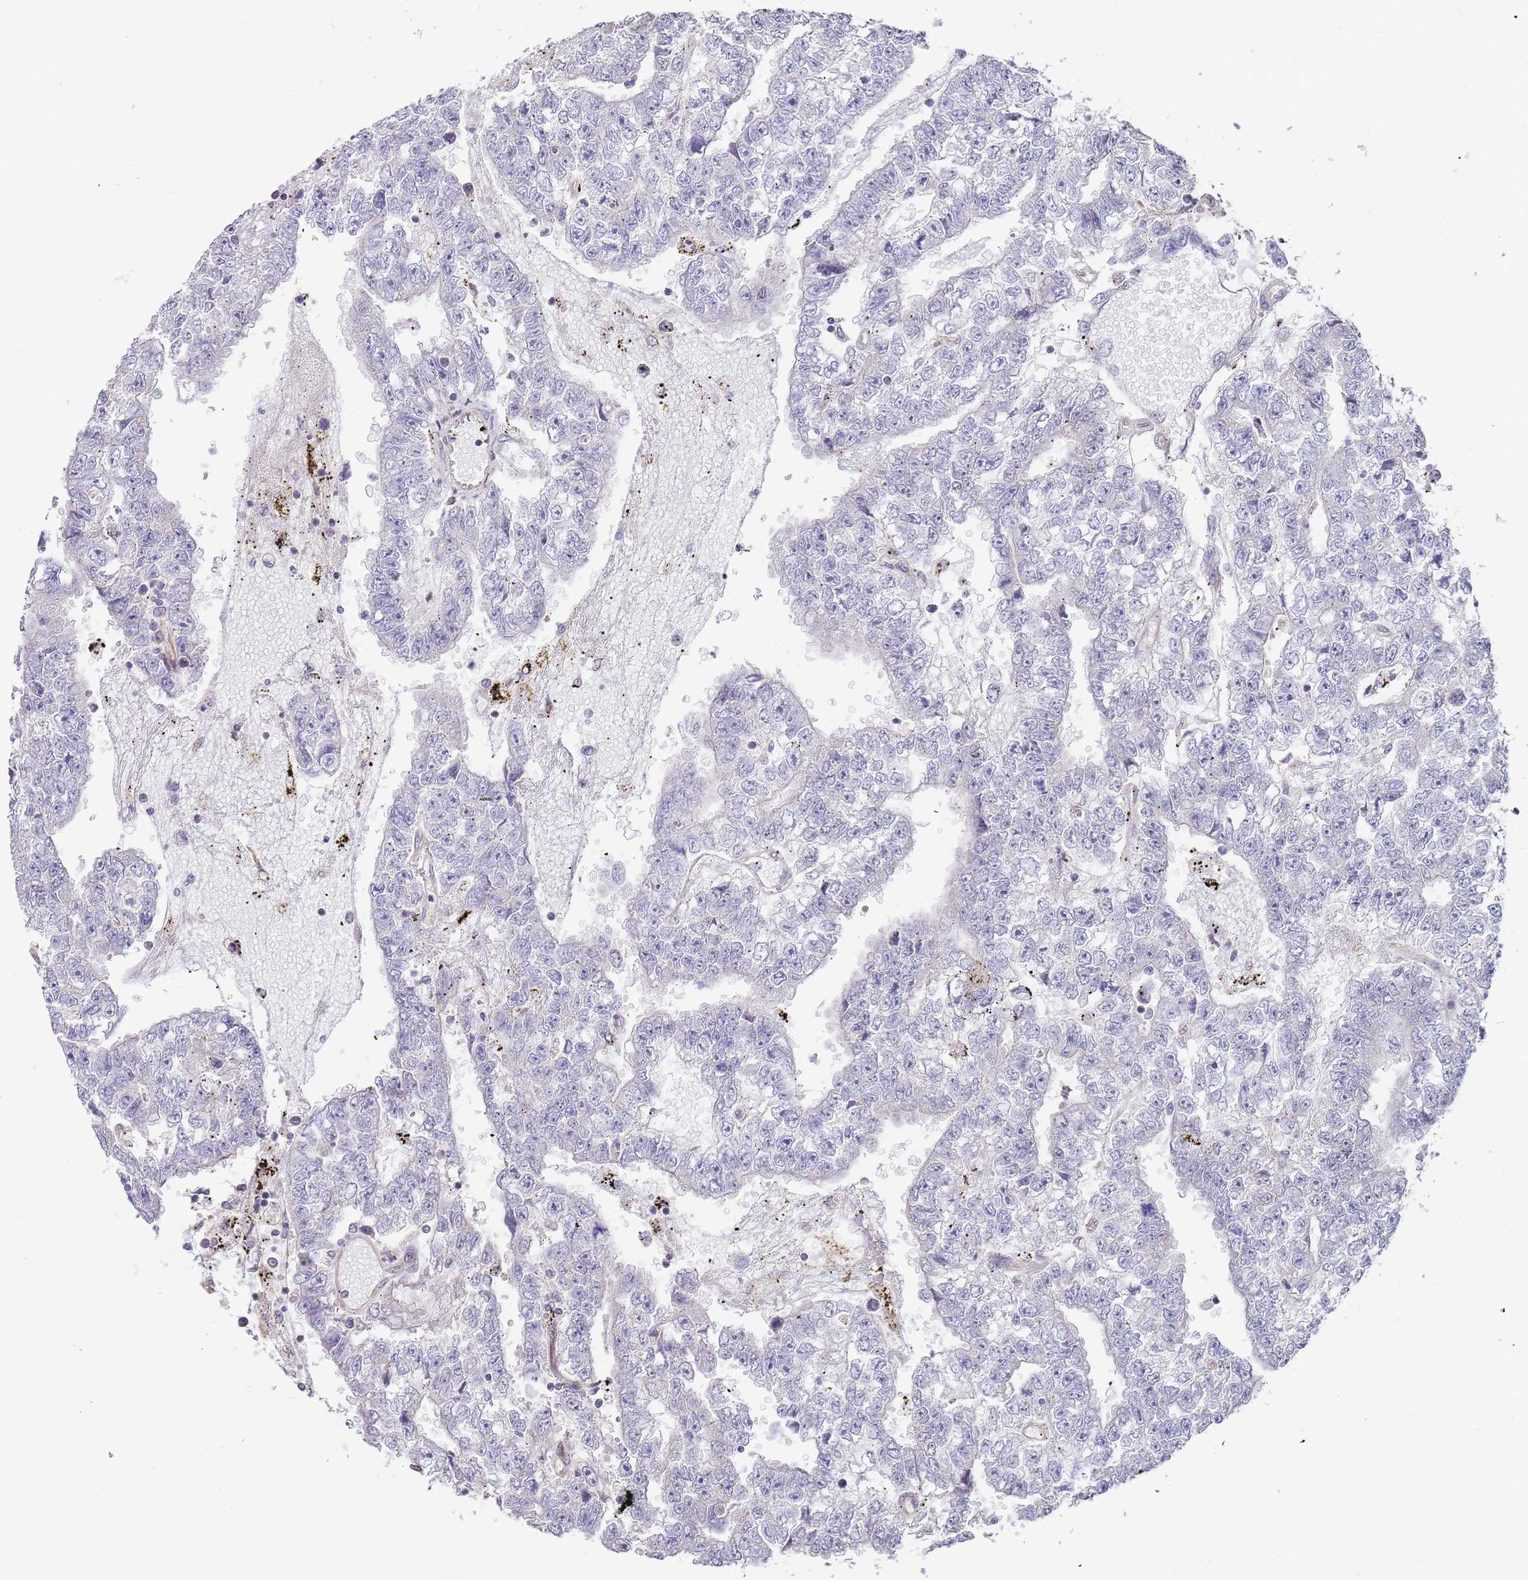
{"staining": {"intensity": "negative", "quantity": "none", "location": "none"}, "tissue": "testis cancer", "cell_type": "Tumor cells", "image_type": "cancer", "snomed": [{"axis": "morphology", "description": "Carcinoma, Embryonal, NOS"}, {"axis": "topography", "description": "Testis"}], "caption": "Micrograph shows no protein positivity in tumor cells of testis cancer tissue. Brightfield microscopy of immunohistochemistry stained with DAB (3,3'-diaminobenzidine) (brown) and hematoxylin (blue), captured at high magnification.", "gene": "TMEM64", "patient": {"sex": "male", "age": 25}}